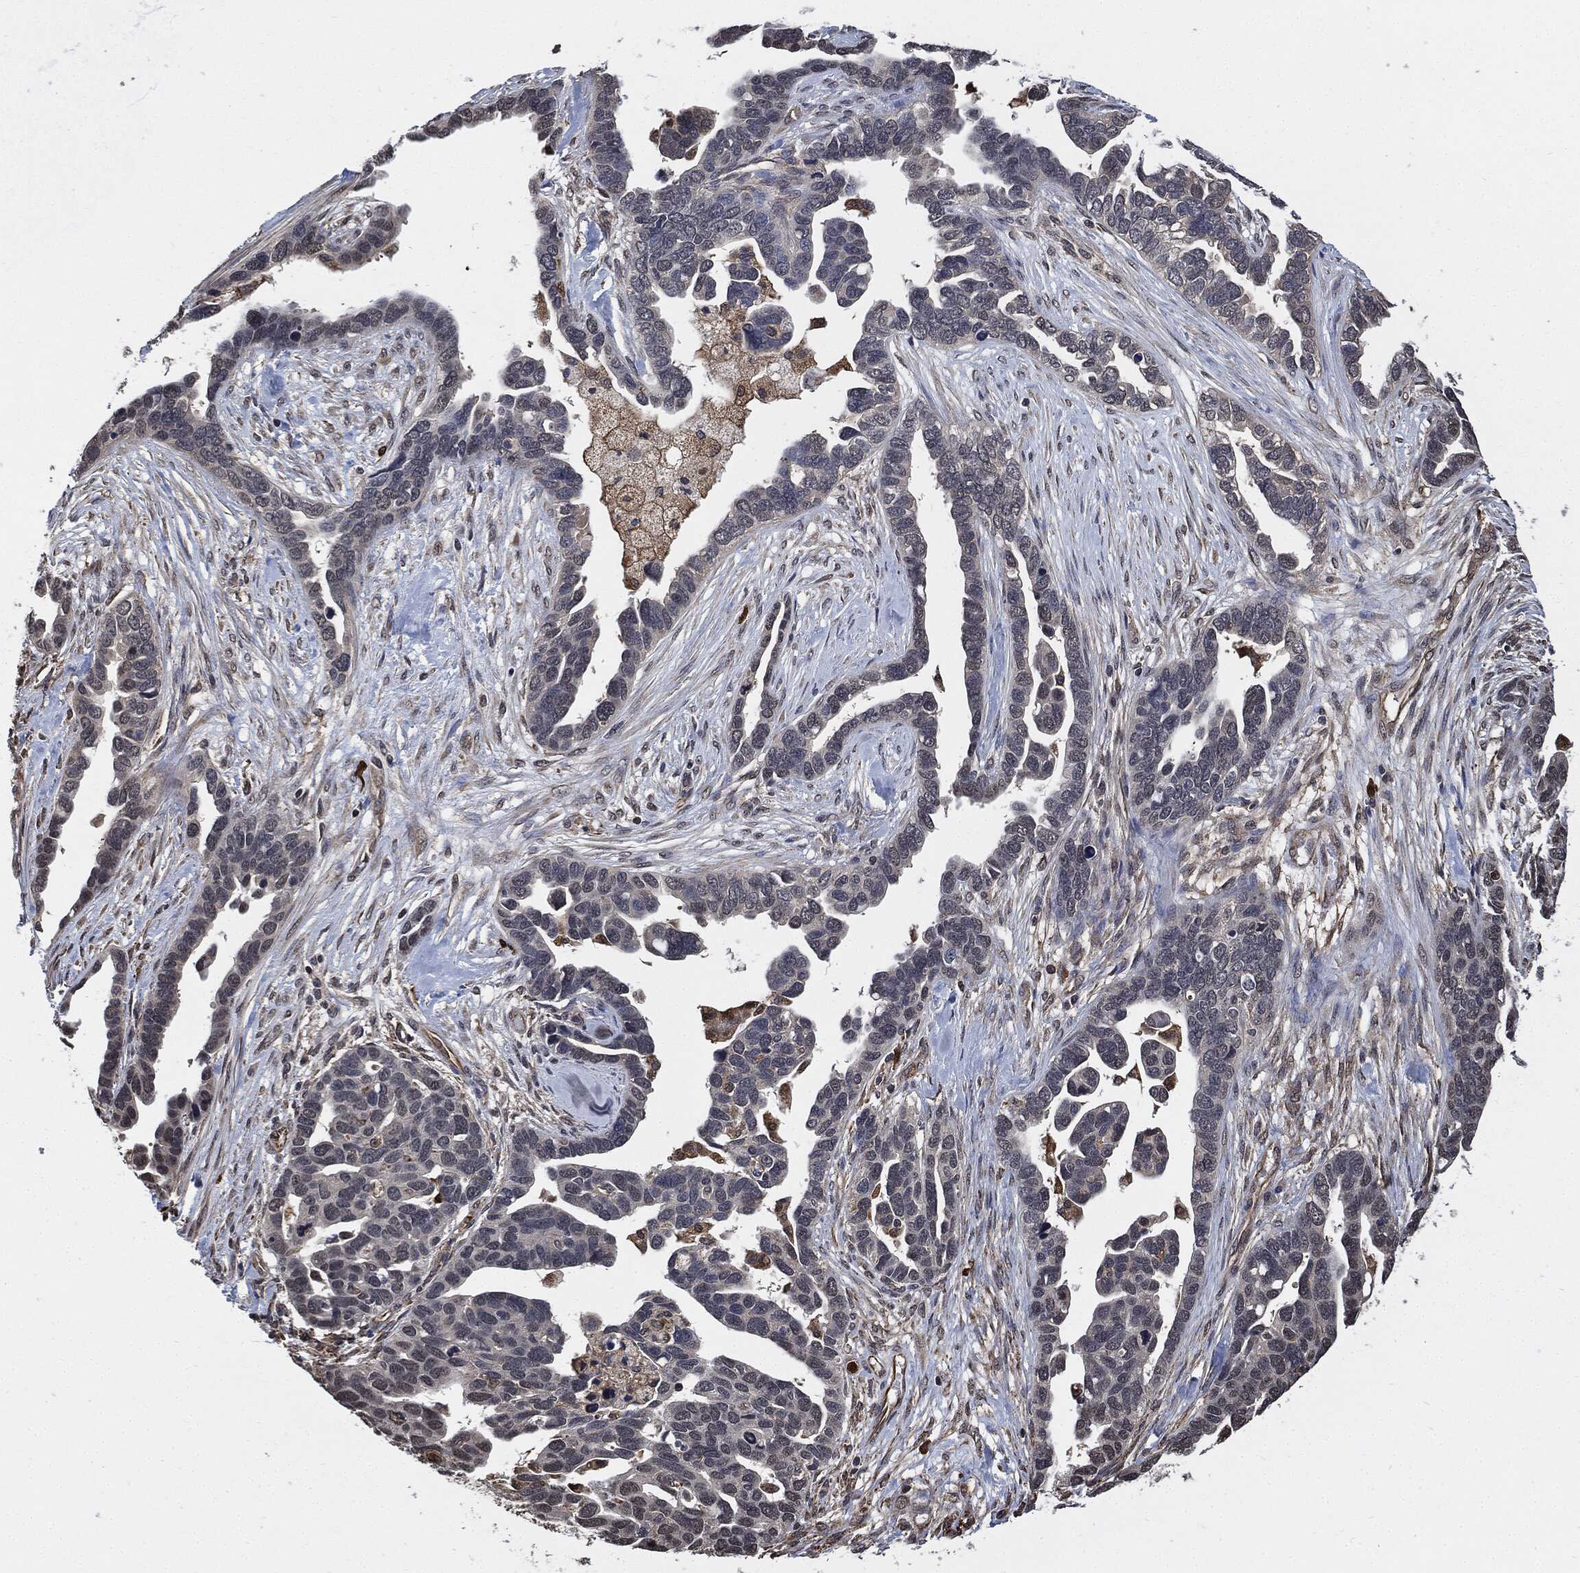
{"staining": {"intensity": "negative", "quantity": "none", "location": "none"}, "tissue": "ovarian cancer", "cell_type": "Tumor cells", "image_type": "cancer", "snomed": [{"axis": "morphology", "description": "Cystadenocarcinoma, serous, NOS"}, {"axis": "topography", "description": "Ovary"}], "caption": "The histopathology image displays no significant positivity in tumor cells of ovarian serous cystadenocarcinoma.", "gene": "S100A9", "patient": {"sex": "female", "age": 54}}